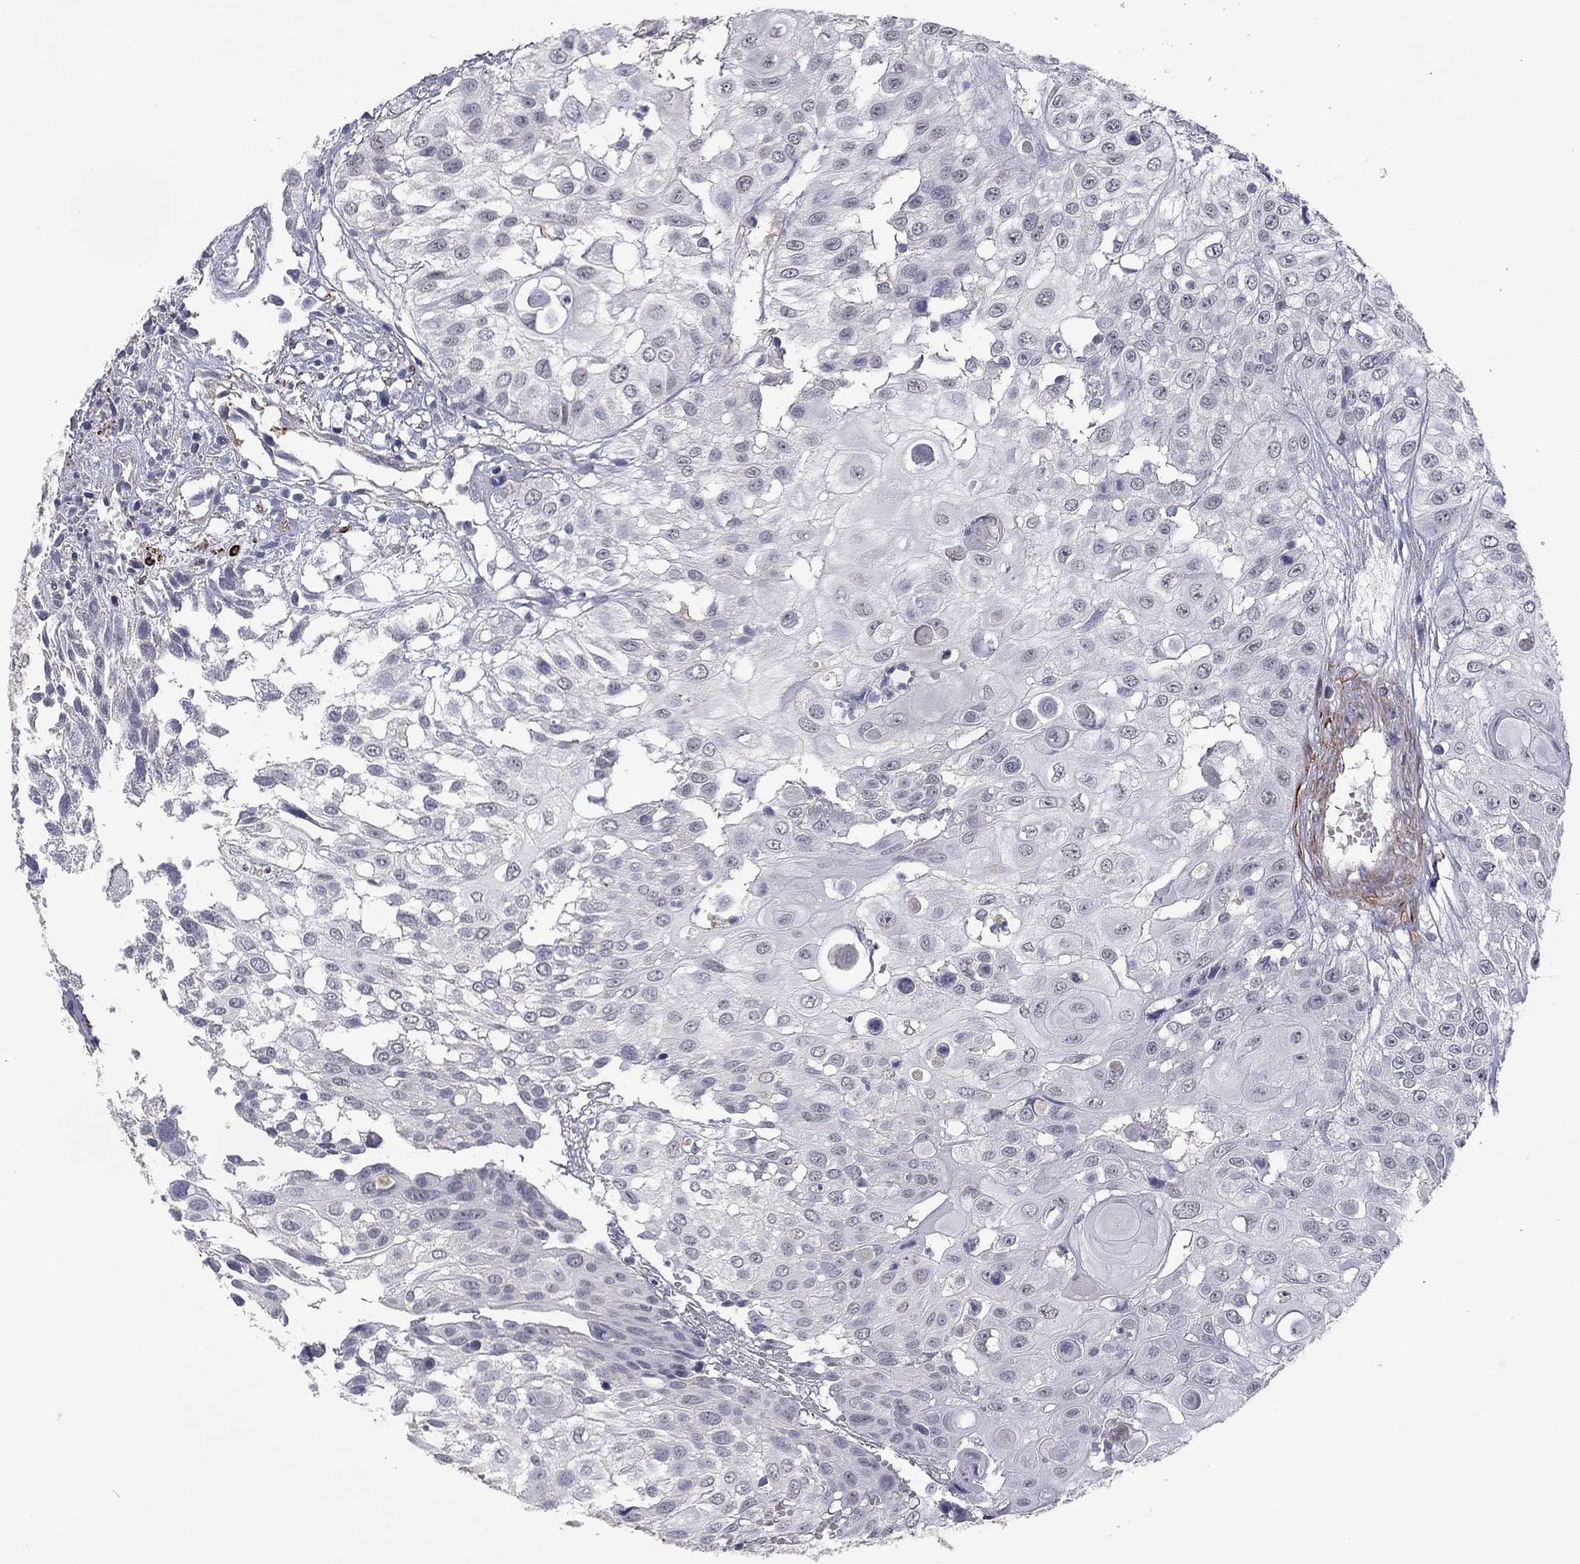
{"staining": {"intensity": "negative", "quantity": "none", "location": "none"}, "tissue": "urothelial cancer", "cell_type": "Tumor cells", "image_type": "cancer", "snomed": [{"axis": "morphology", "description": "Urothelial carcinoma, High grade"}, {"axis": "topography", "description": "Urinary bladder"}], "caption": "This photomicrograph is of urothelial cancer stained with immunohistochemistry to label a protein in brown with the nuclei are counter-stained blue. There is no expression in tumor cells.", "gene": "IP6K3", "patient": {"sex": "female", "age": 79}}